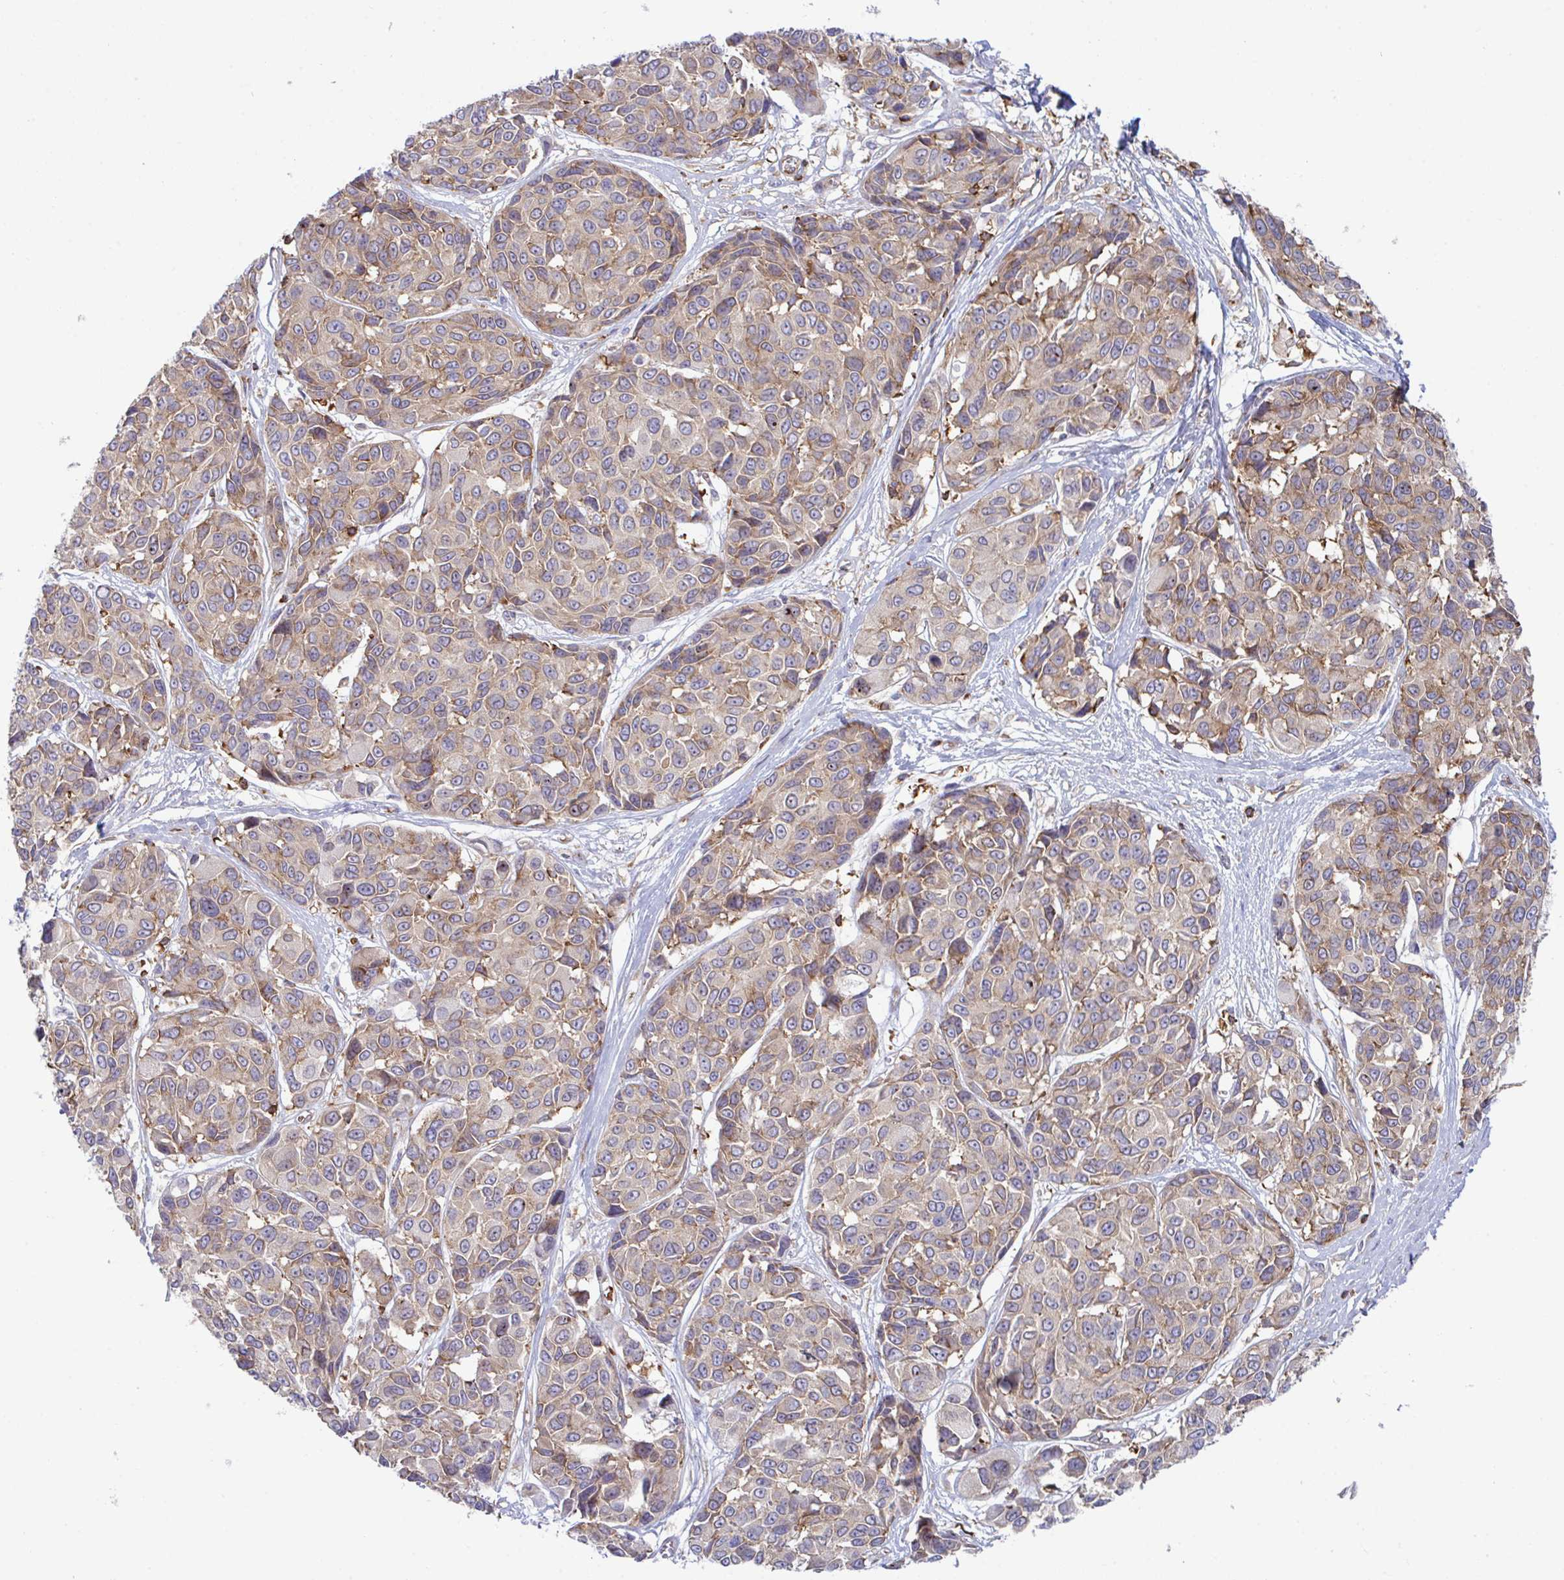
{"staining": {"intensity": "weak", "quantity": "25%-75%", "location": "cytoplasmic/membranous"}, "tissue": "melanoma", "cell_type": "Tumor cells", "image_type": "cancer", "snomed": [{"axis": "morphology", "description": "Malignant melanoma, NOS"}, {"axis": "topography", "description": "Skin"}], "caption": "Human melanoma stained with a brown dye reveals weak cytoplasmic/membranous positive expression in approximately 25%-75% of tumor cells.", "gene": "WNK1", "patient": {"sex": "female", "age": 66}}